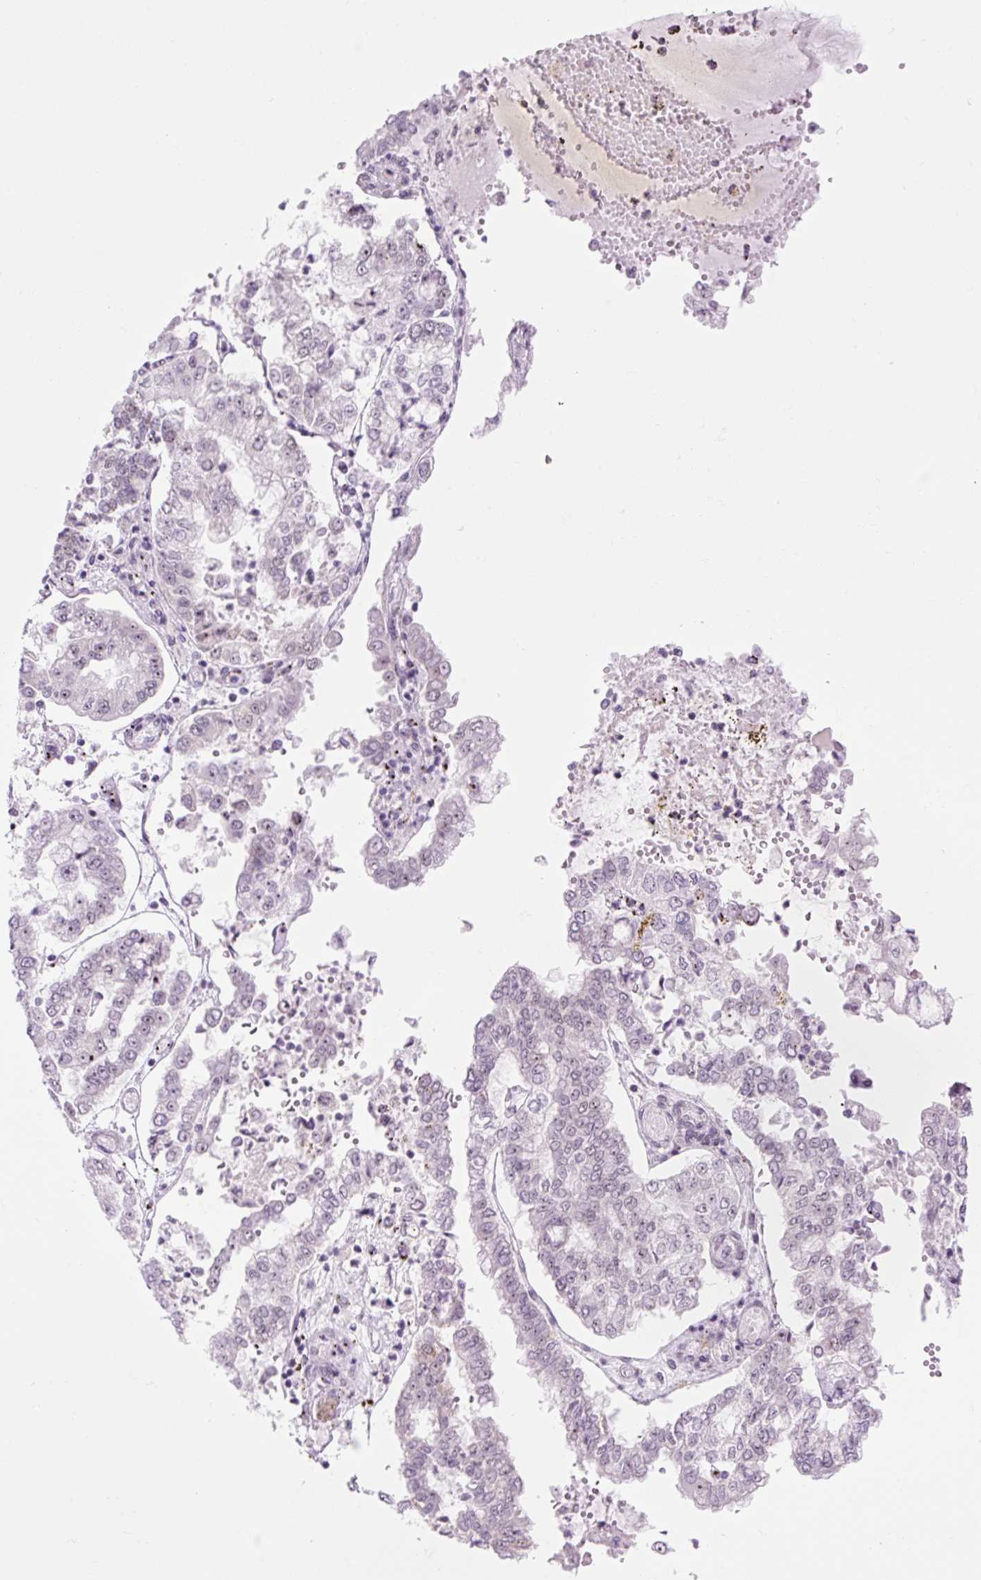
{"staining": {"intensity": "weak", "quantity": "<25%", "location": "nuclear"}, "tissue": "stomach cancer", "cell_type": "Tumor cells", "image_type": "cancer", "snomed": [{"axis": "morphology", "description": "Adenocarcinoma, NOS"}, {"axis": "topography", "description": "Stomach"}], "caption": "Tumor cells are negative for protein expression in human adenocarcinoma (stomach).", "gene": "RRS1", "patient": {"sex": "male", "age": 76}}